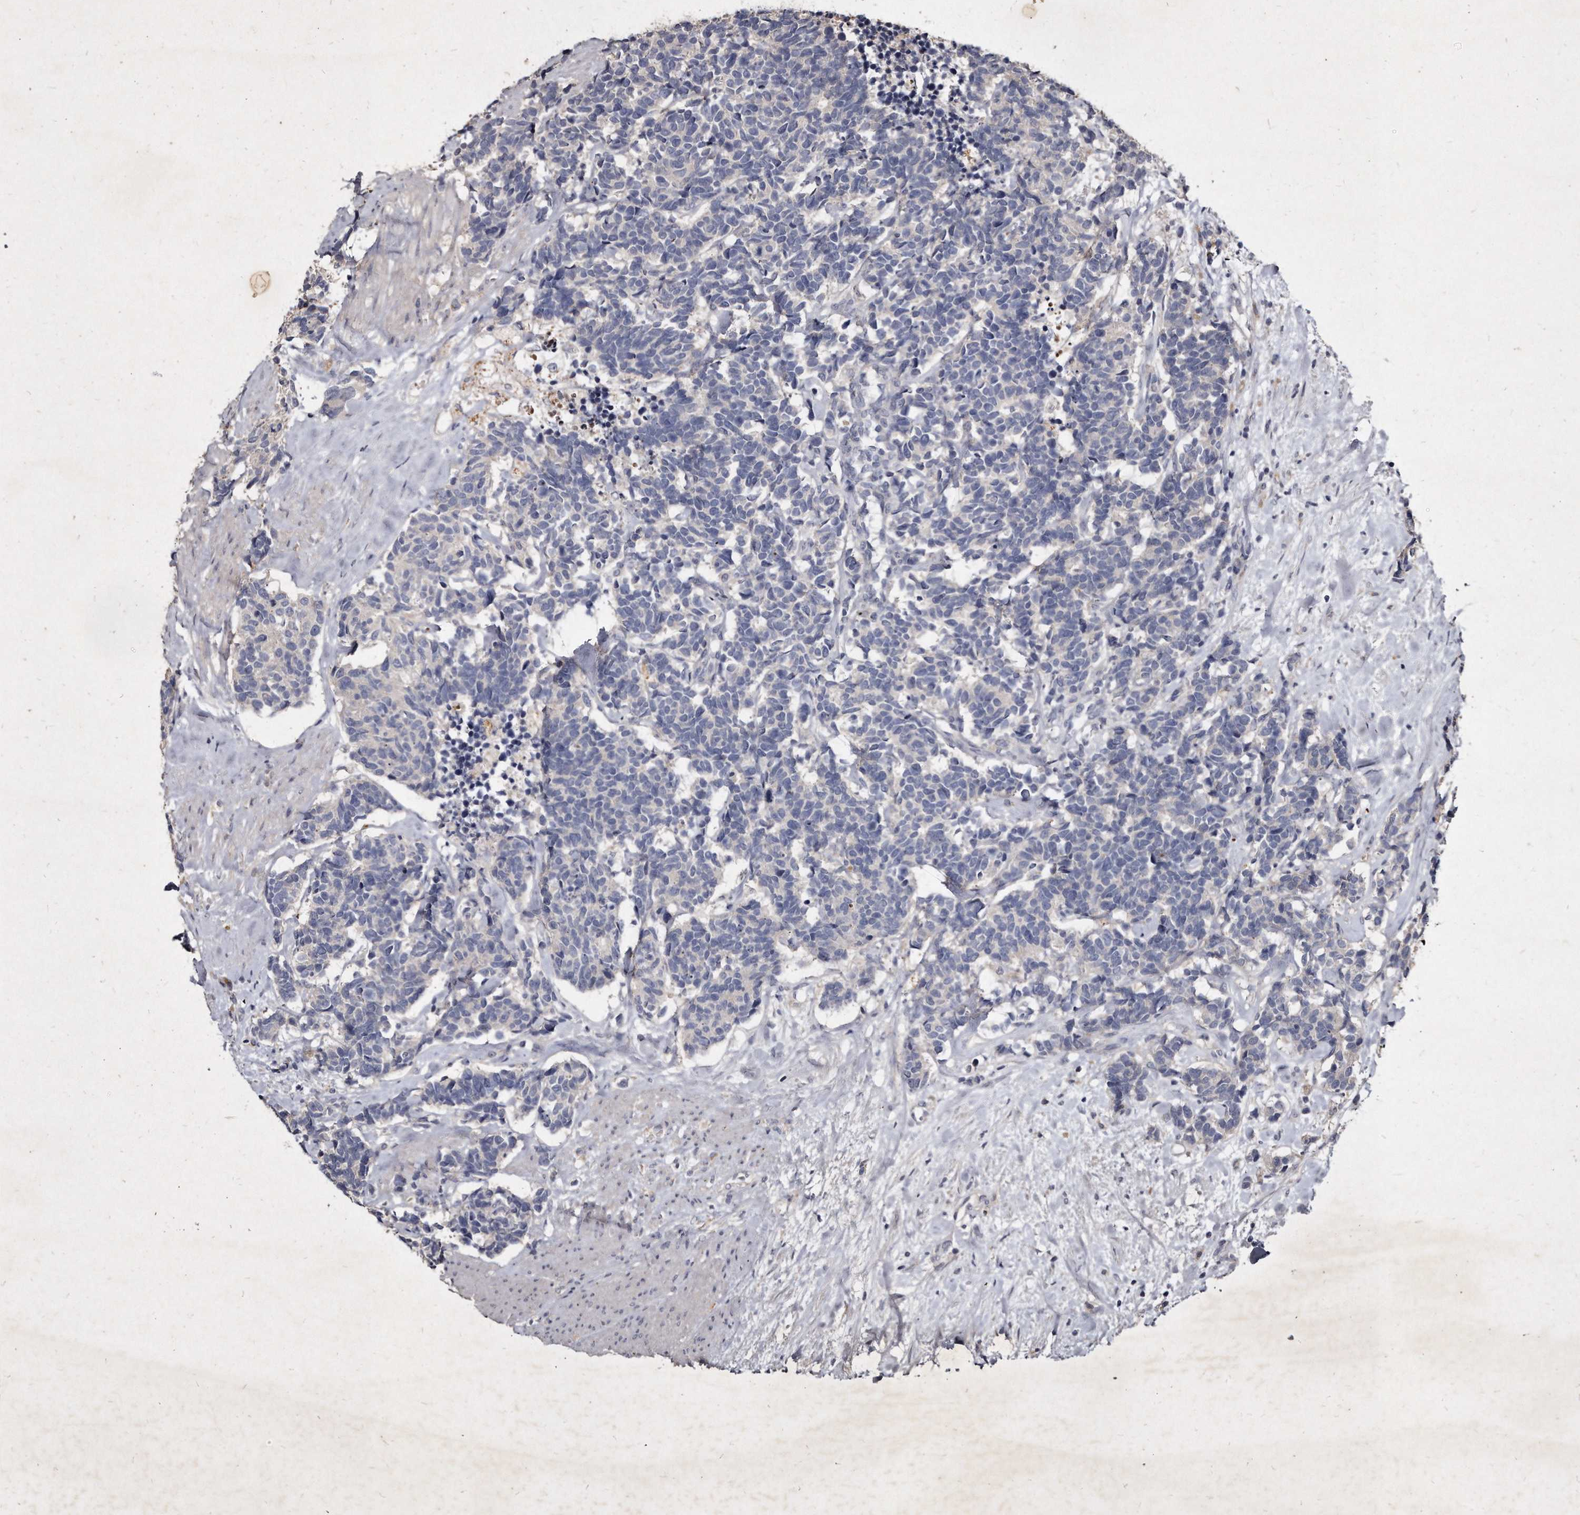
{"staining": {"intensity": "negative", "quantity": "none", "location": "none"}, "tissue": "carcinoid", "cell_type": "Tumor cells", "image_type": "cancer", "snomed": [{"axis": "morphology", "description": "Carcinoma, NOS"}, {"axis": "morphology", "description": "Carcinoid, malignant, NOS"}, {"axis": "topography", "description": "Urinary bladder"}], "caption": "Protein analysis of carcinoid exhibits no significant staining in tumor cells.", "gene": "KLHDC3", "patient": {"sex": "male", "age": 57}}